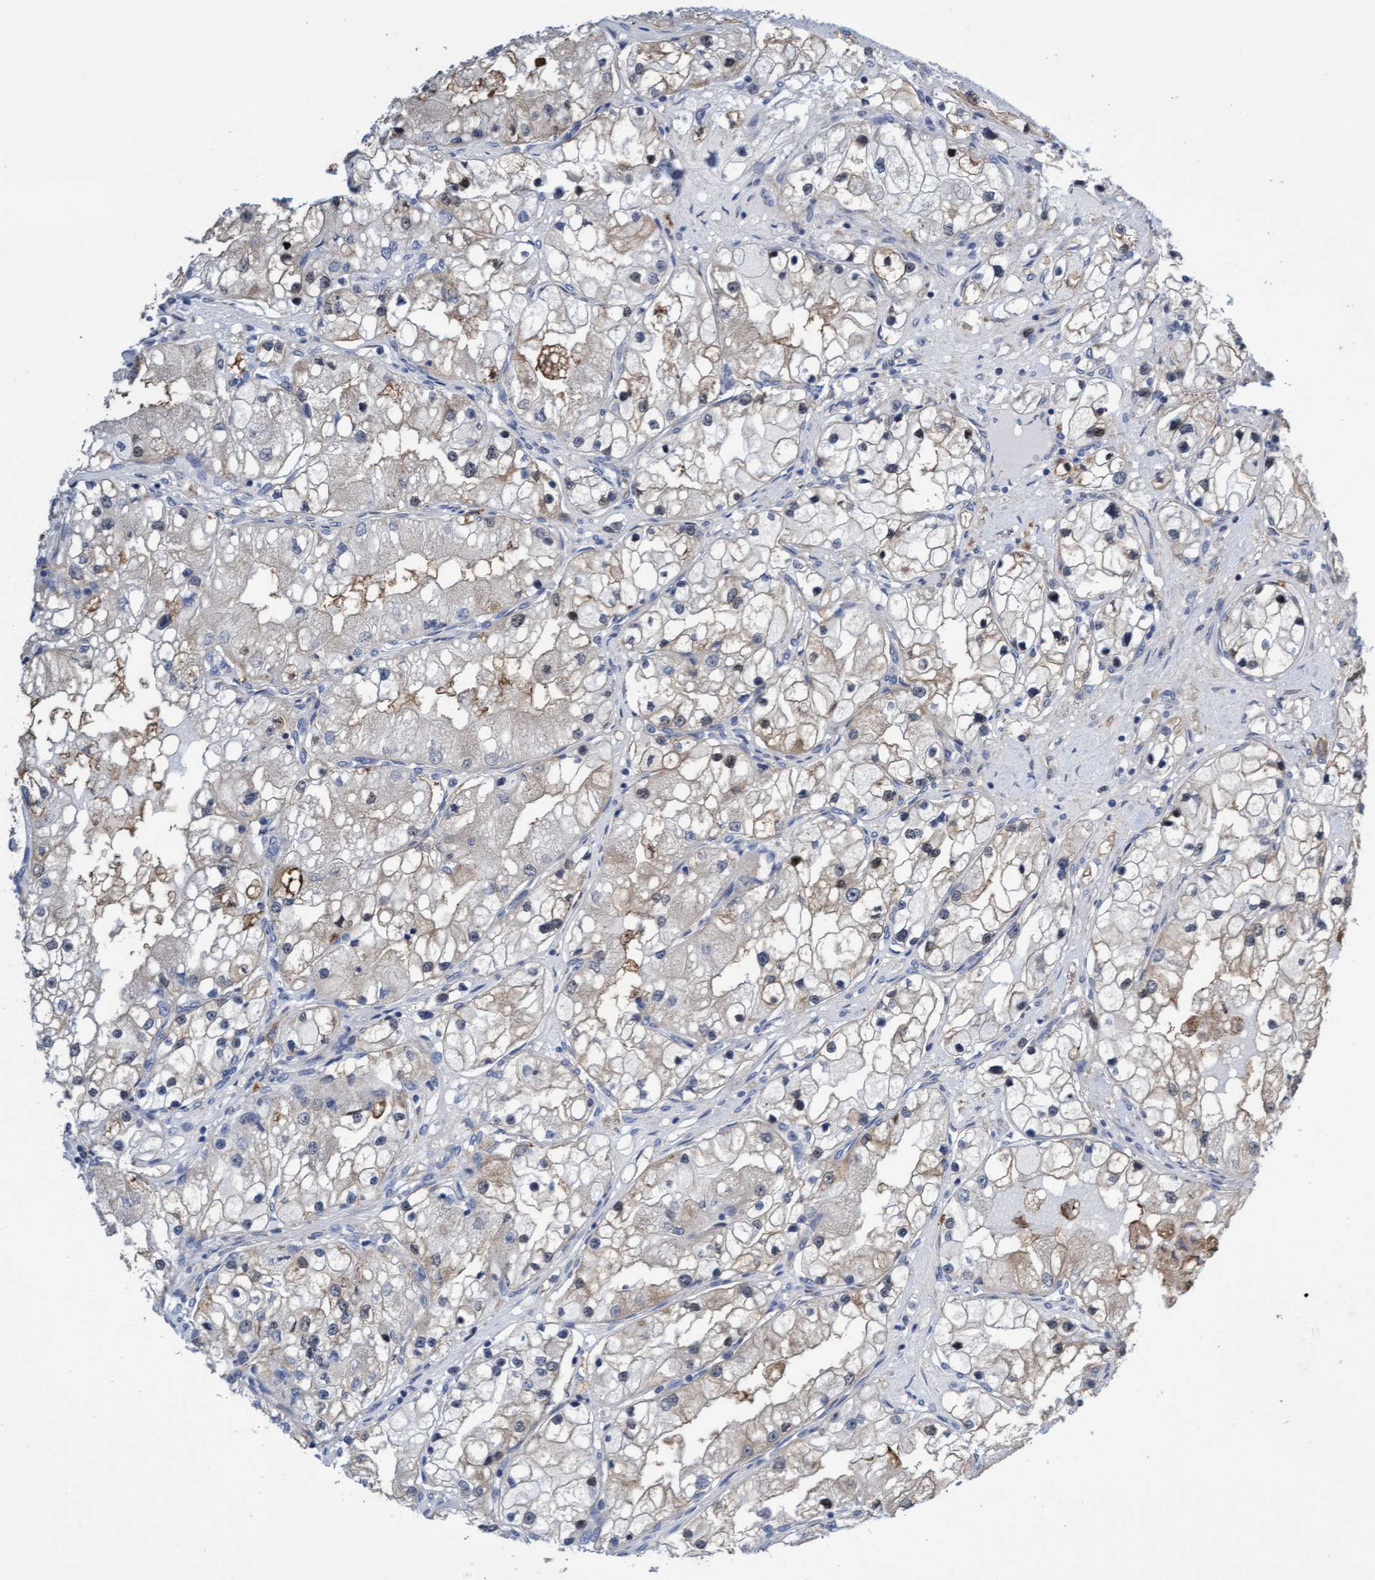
{"staining": {"intensity": "weak", "quantity": "25%-75%", "location": "cytoplasmic/membranous"}, "tissue": "renal cancer", "cell_type": "Tumor cells", "image_type": "cancer", "snomed": [{"axis": "morphology", "description": "Adenocarcinoma, NOS"}, {"axis": "topography", "description": "Kidney"}], "caption": "There is low levels of weak cytoplasmic/membranous positivity in tumor cells of renal cancer (adenocarcinoma), as demonstrated by immunohistochemical staining (brown color).", "gene": "ITFG1", "patient": {"sex": "male", "age": 68}}